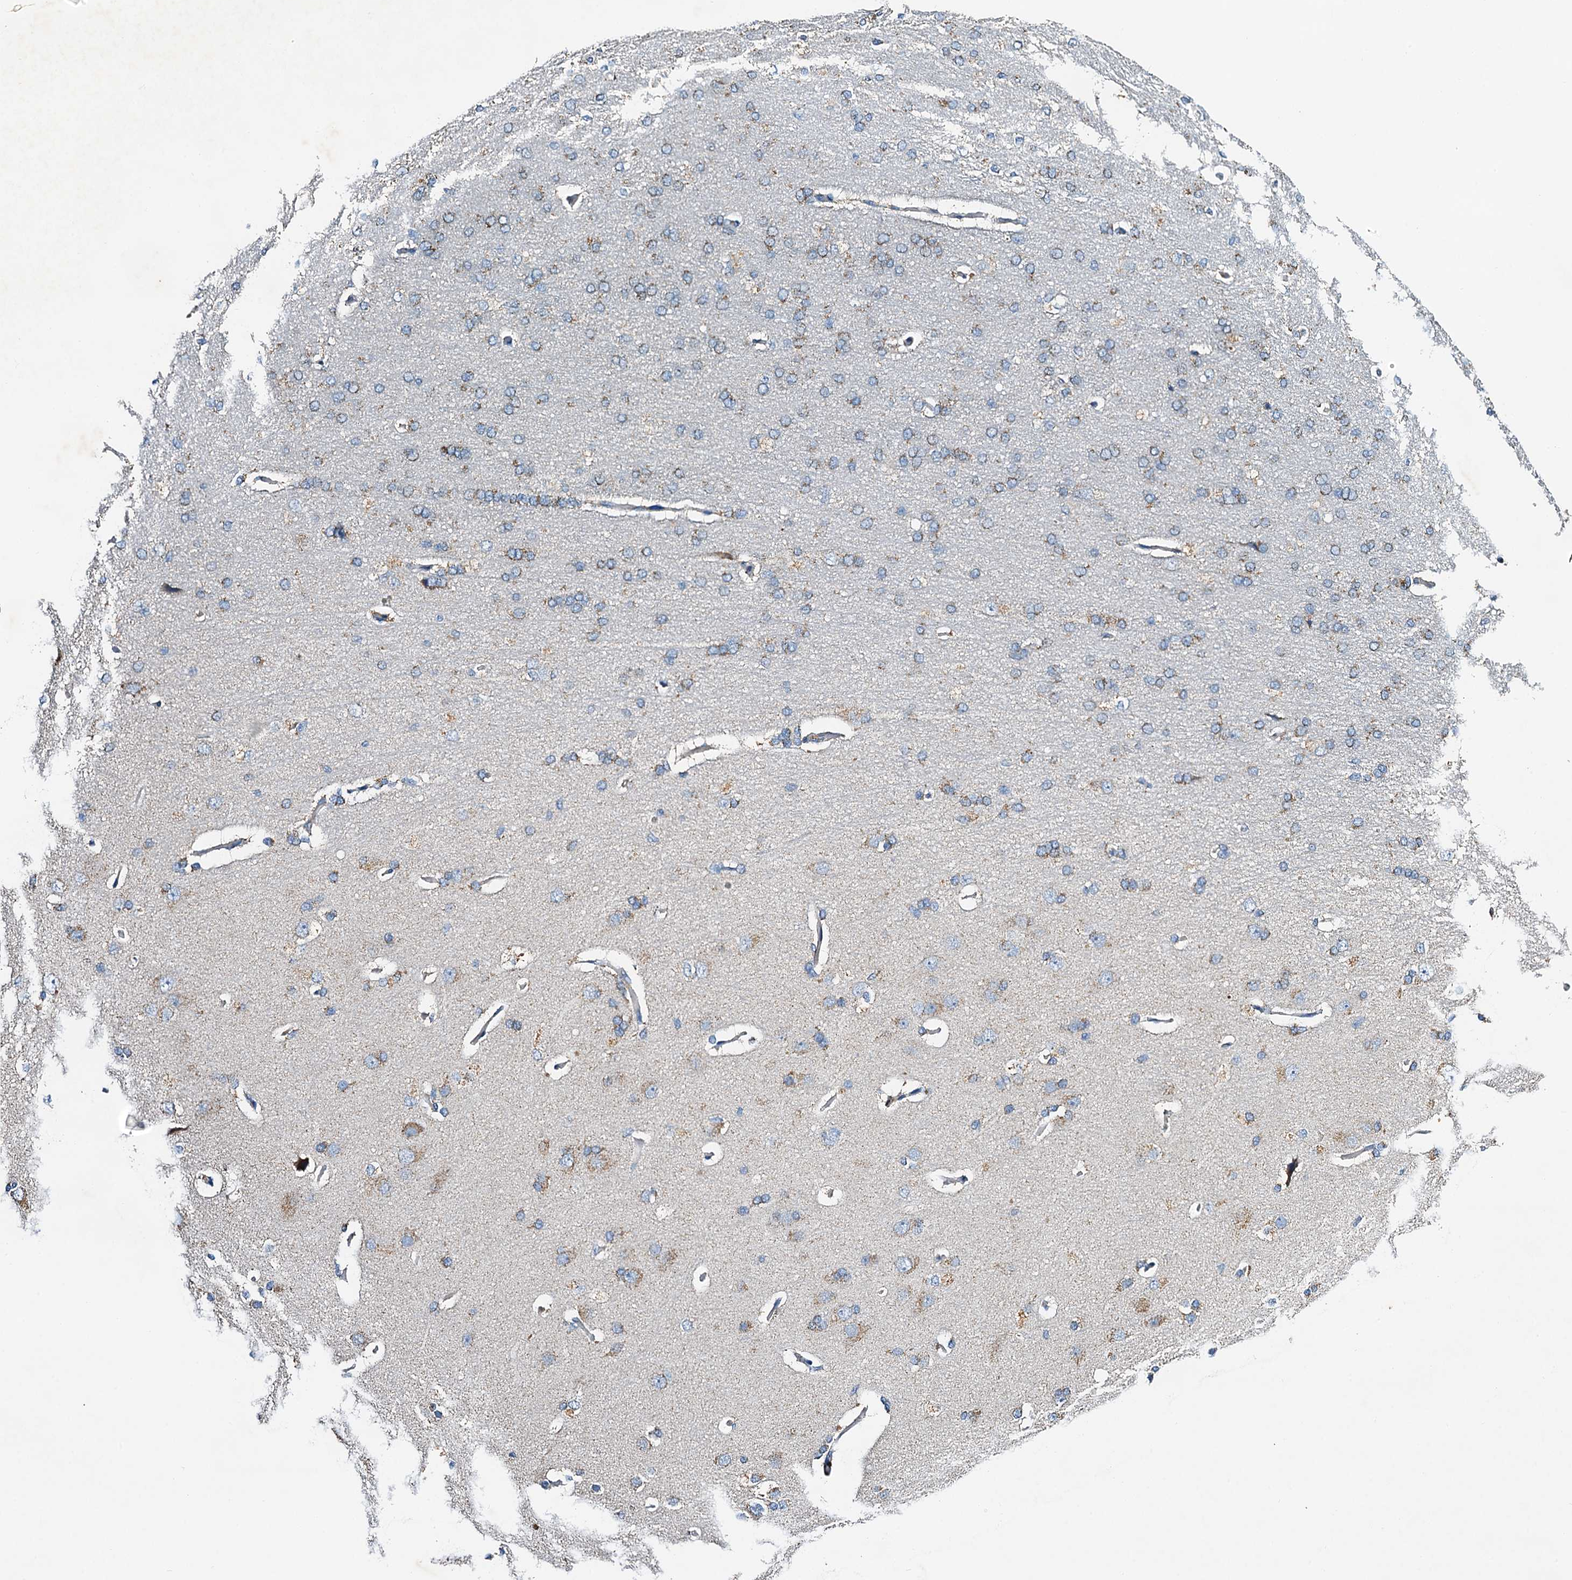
{"staining": {"intensity": "negative", "quantity": "none", "location": "none"}, "tissue": "cerebral cortex", "cell_type": "Endothelial cells", "image_type": "normal", "snomed": [{"axis": "morphology", "description": "Normal tissue, NOS"}, {"axis": "topography", "description": "Cerebral cortex"}], "caption": "Cerebral cortex stained for a protein using IHC demonstrates no positivity endothelial cells.", "gene": "POC1A", "patient": {"sex": "male", "age": 62}}